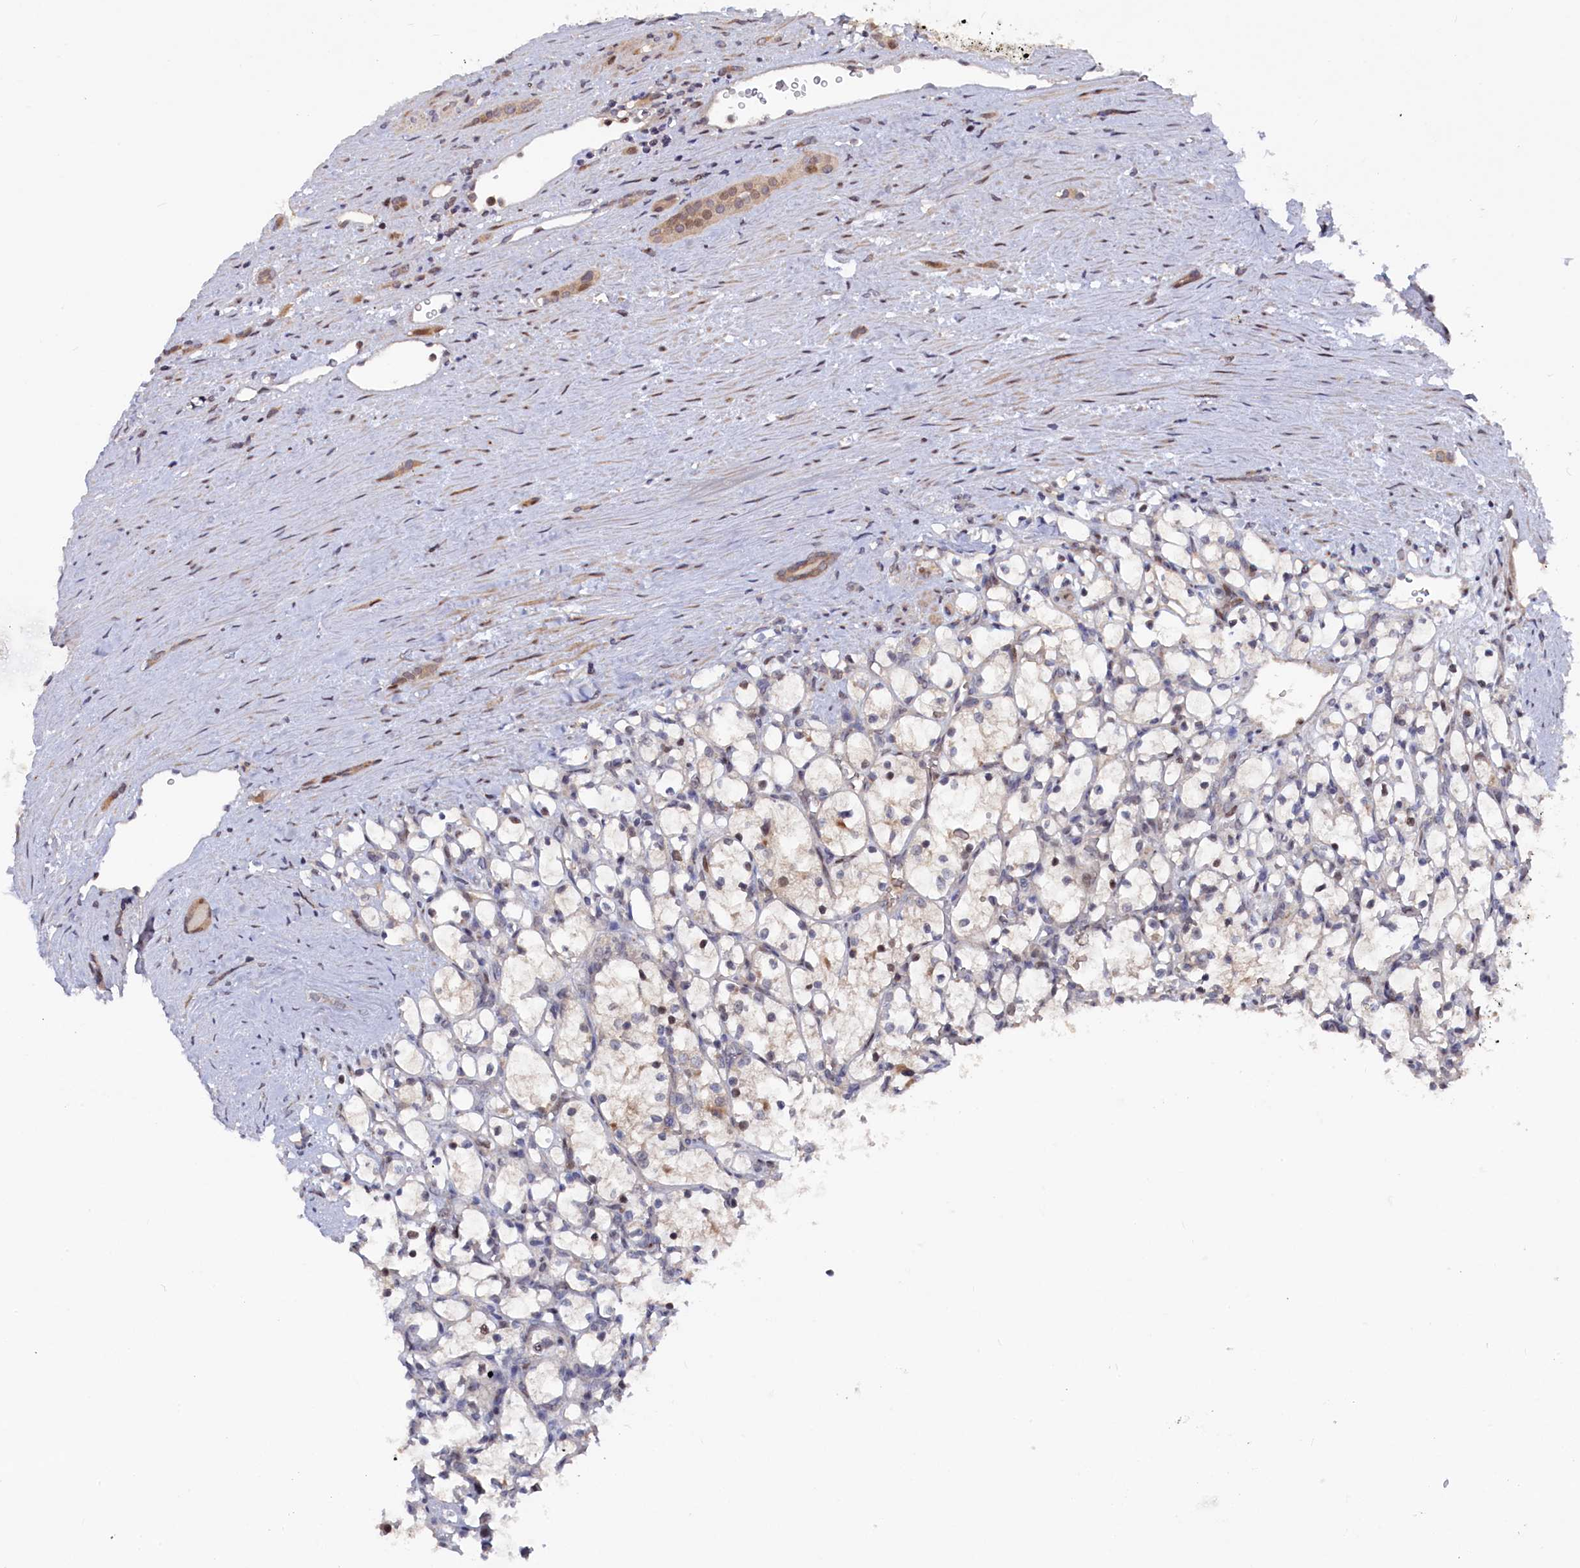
{"staining": {"intensity": "weak", "quantity": "<25%", "location": "nuclear"}, "tissue": "renal cancer", "cell_type": "Tumor cells", "image_type": "cancer", "snomed": [{"axis": "morphology", "description": "Adenocarcinoma, NOS"}, {"axis": "topography", "description": "Kidney"}], "caption": "Immunohistochemistry histopathology image of adenocarcinoma (renal) stained for a protein (brown), which demonstrates no expression in tumor cells. (Stains: DAB IHC with hematoxylin counter stain, Microscopy: brightfield microscopy at high magnification).", "gene": "TMC5", "patient": {"sex": "female", "age": 69}}